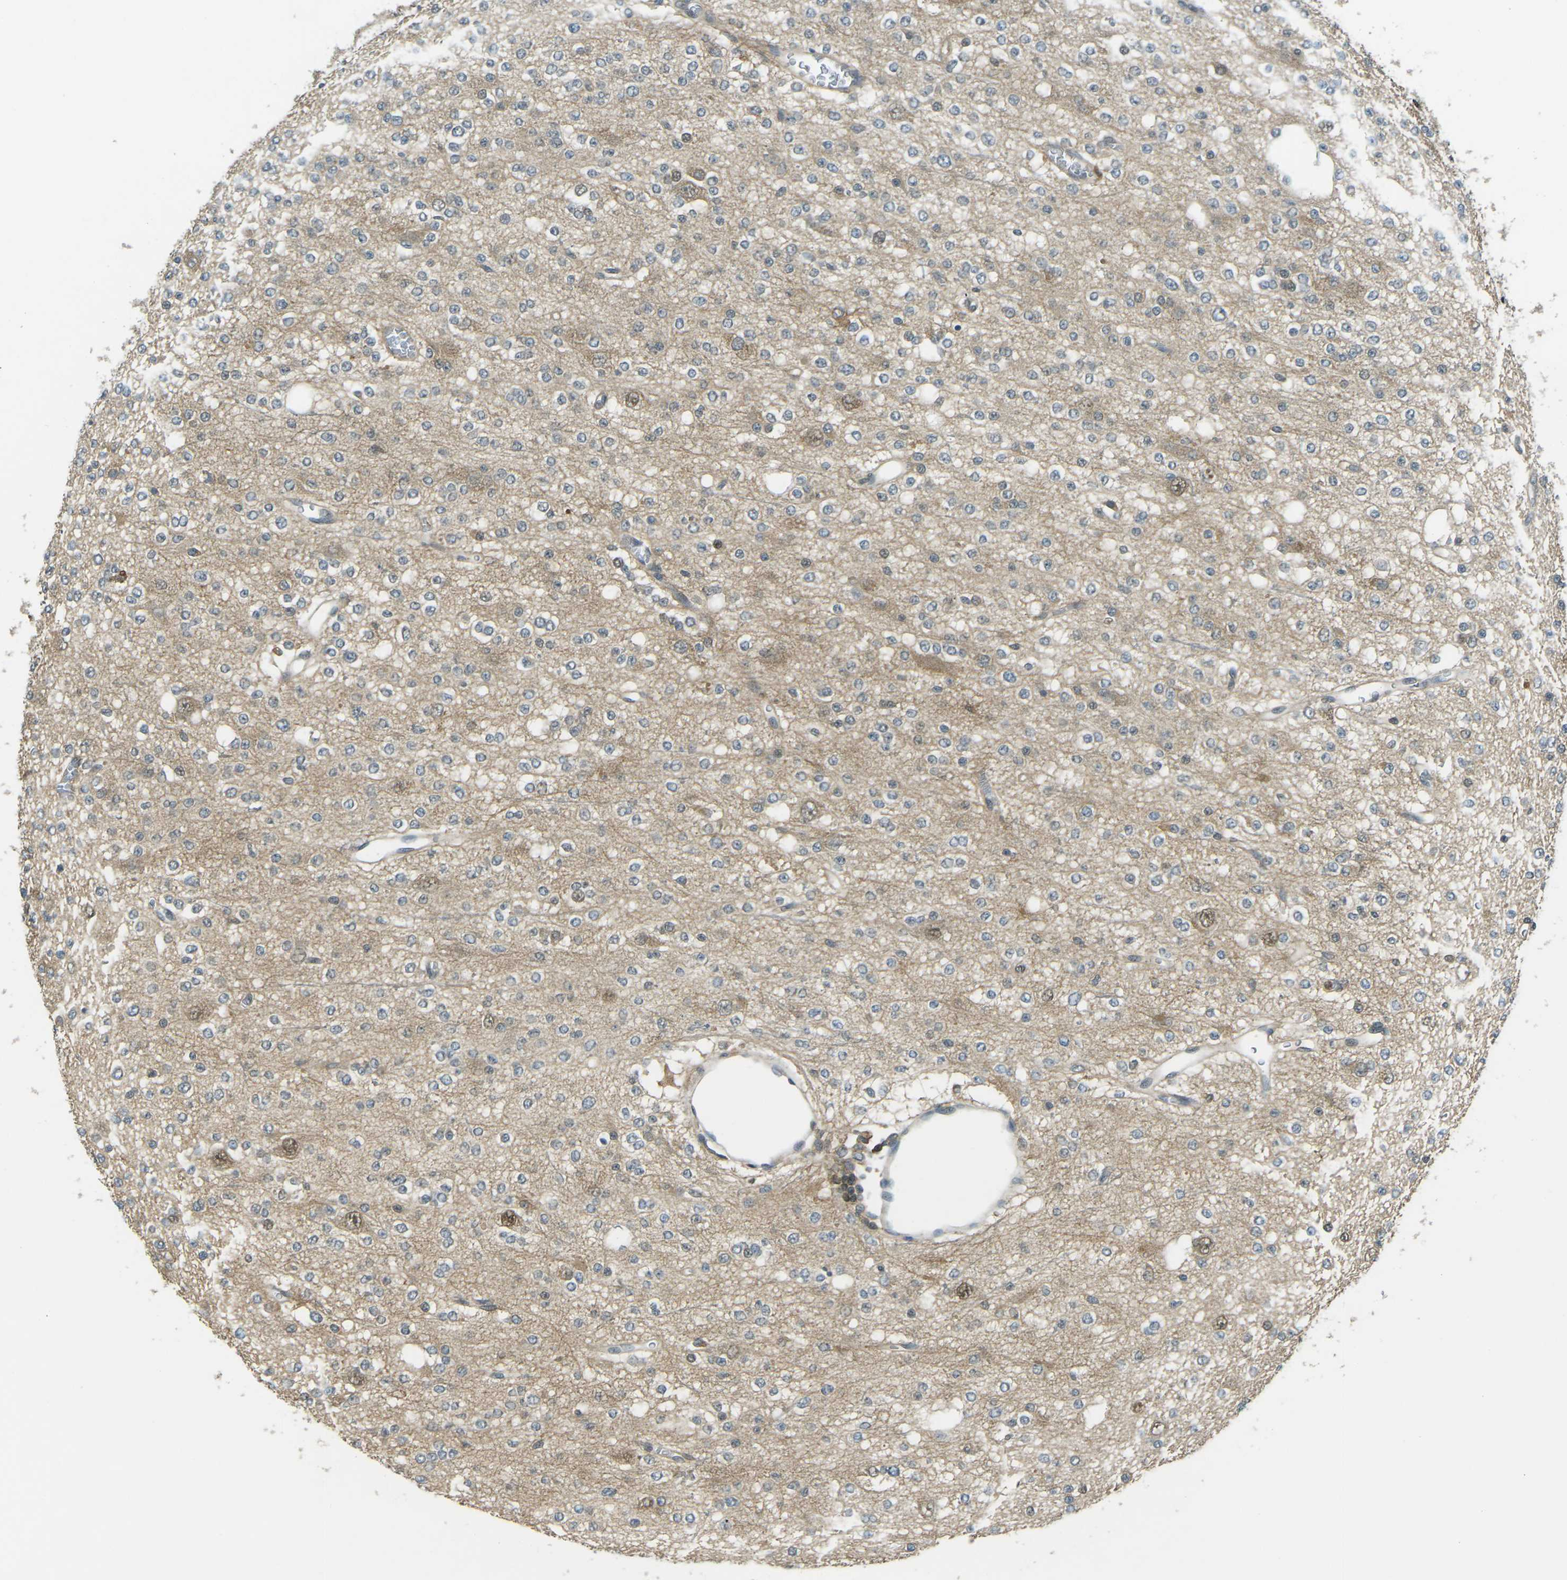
{"staining": {"intensity": "moderate", "quantity": ">75%", "location": "cytoplasmic/membranous,nuclear"}, "tissue": "glioma", "cell_type": "Tumor cells", "image_type": "cancer", "snomed": [{"axis": "morphology", "description": "Glioma, malignant, Low grade"}, {"axis": "topography", "description": "Brain"}], "caption": "IHC micrograph of neoplastic tissue: human low-grade glioma (malignant) stained using immunohistochemistry (IHC) exhibits medium levels of moderate protein expression localized specifically in the cytoplasmic/membranous and nuclear of tumor cells, appearing as a cytoplasmic/membranous and nuclear brown color.", "gene": "PIEZO2", "patient": {"sex": "male", "age": 38}}